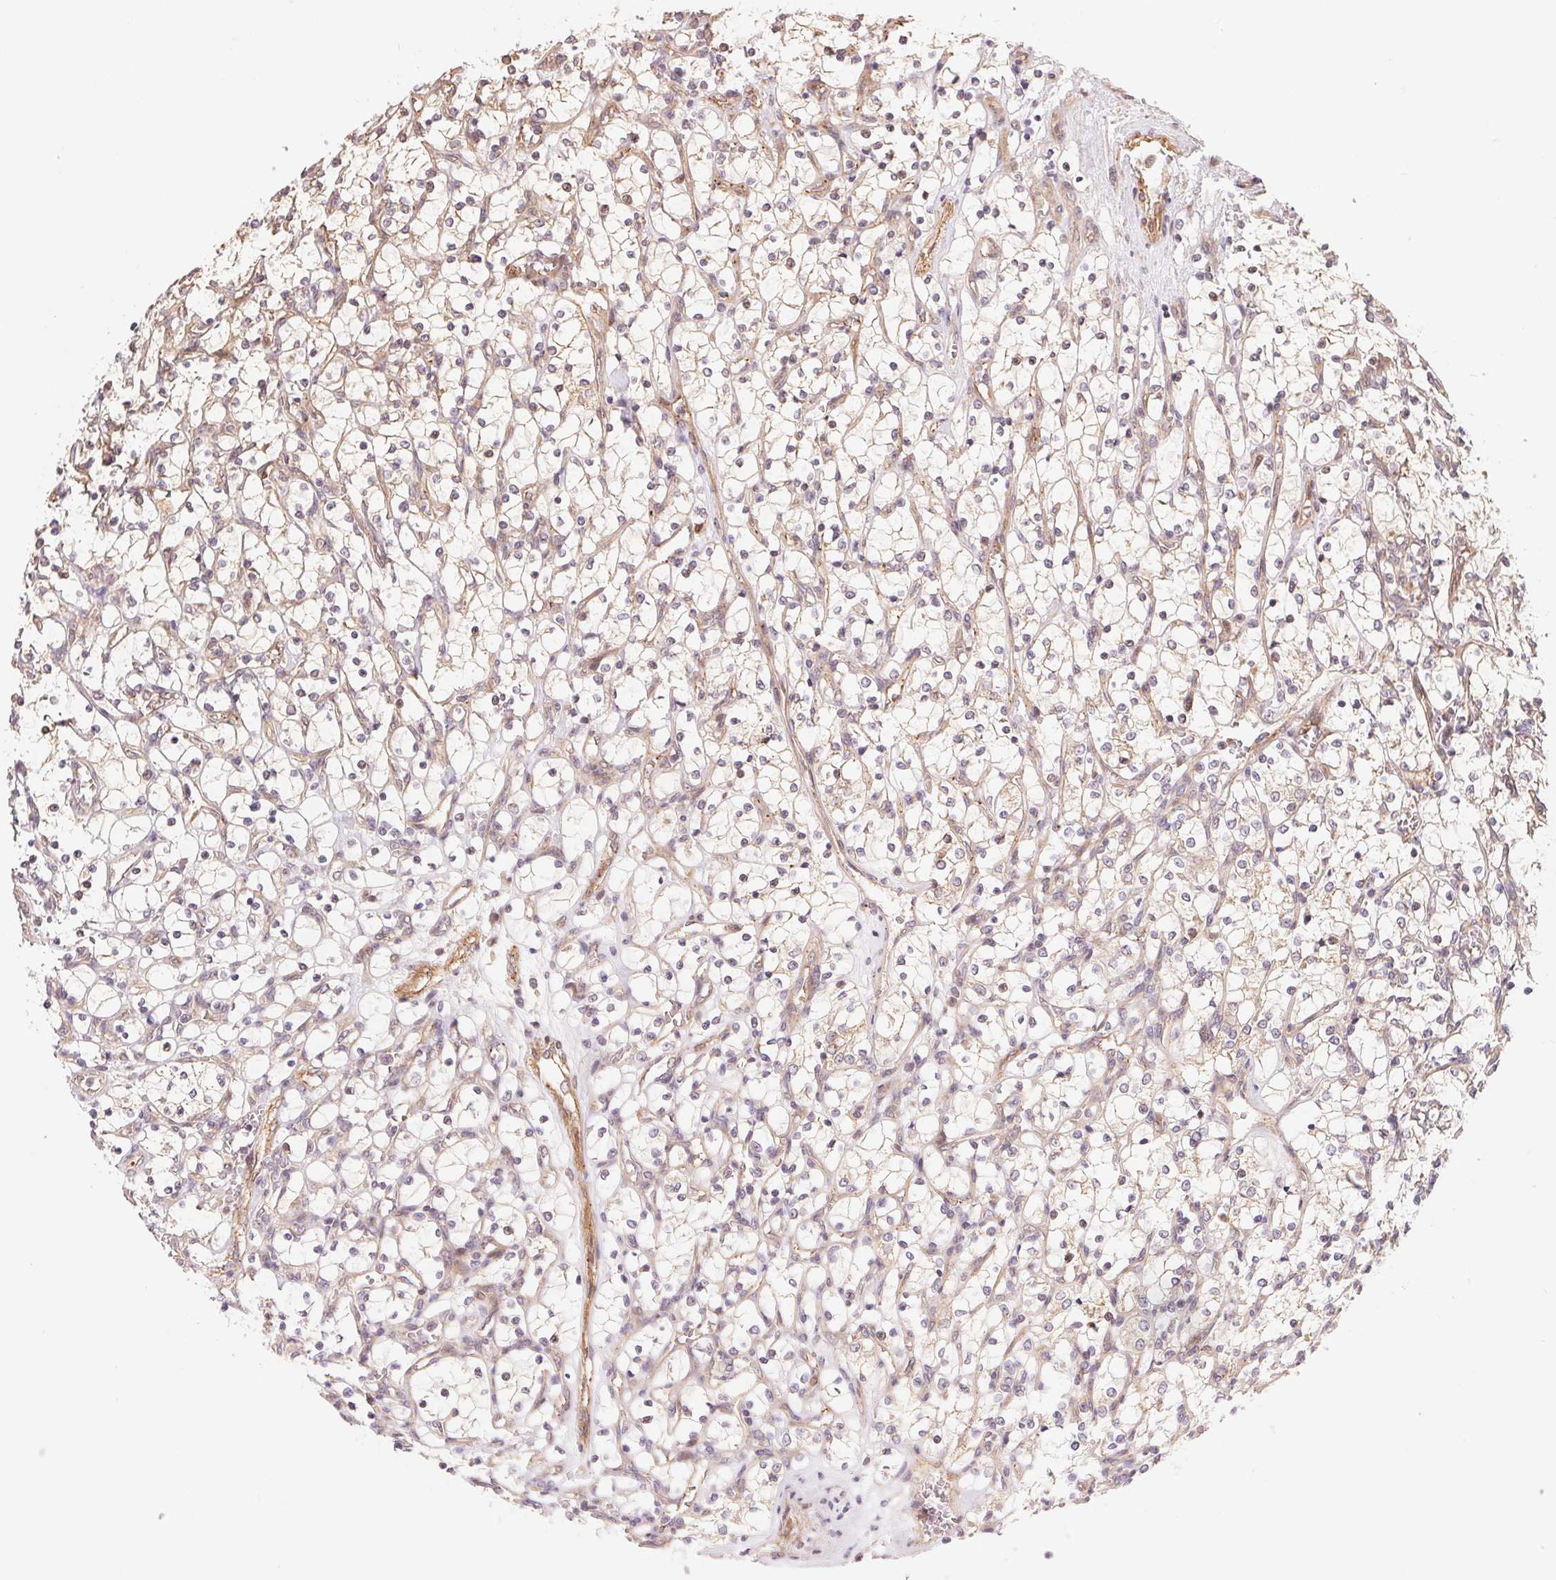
{"staining": {"intensity": "negative", "quantity": "none", "location": "none"}, "tissue": "renal cancer", "cell_type": "Tumor cells", "image_type": "cancer", "snomed": [{"axis": "morphology", "description": "Adenocarcinoma, NOS"}, {"axis": "topography", "description": "Kidney"}], "caption": "A histopathology image of human renal cancer (adenocarcinoma) is negative for staining in tumor cells.", "gene": "TNIP2", "patient": {"sex": "female", "age": 69}}